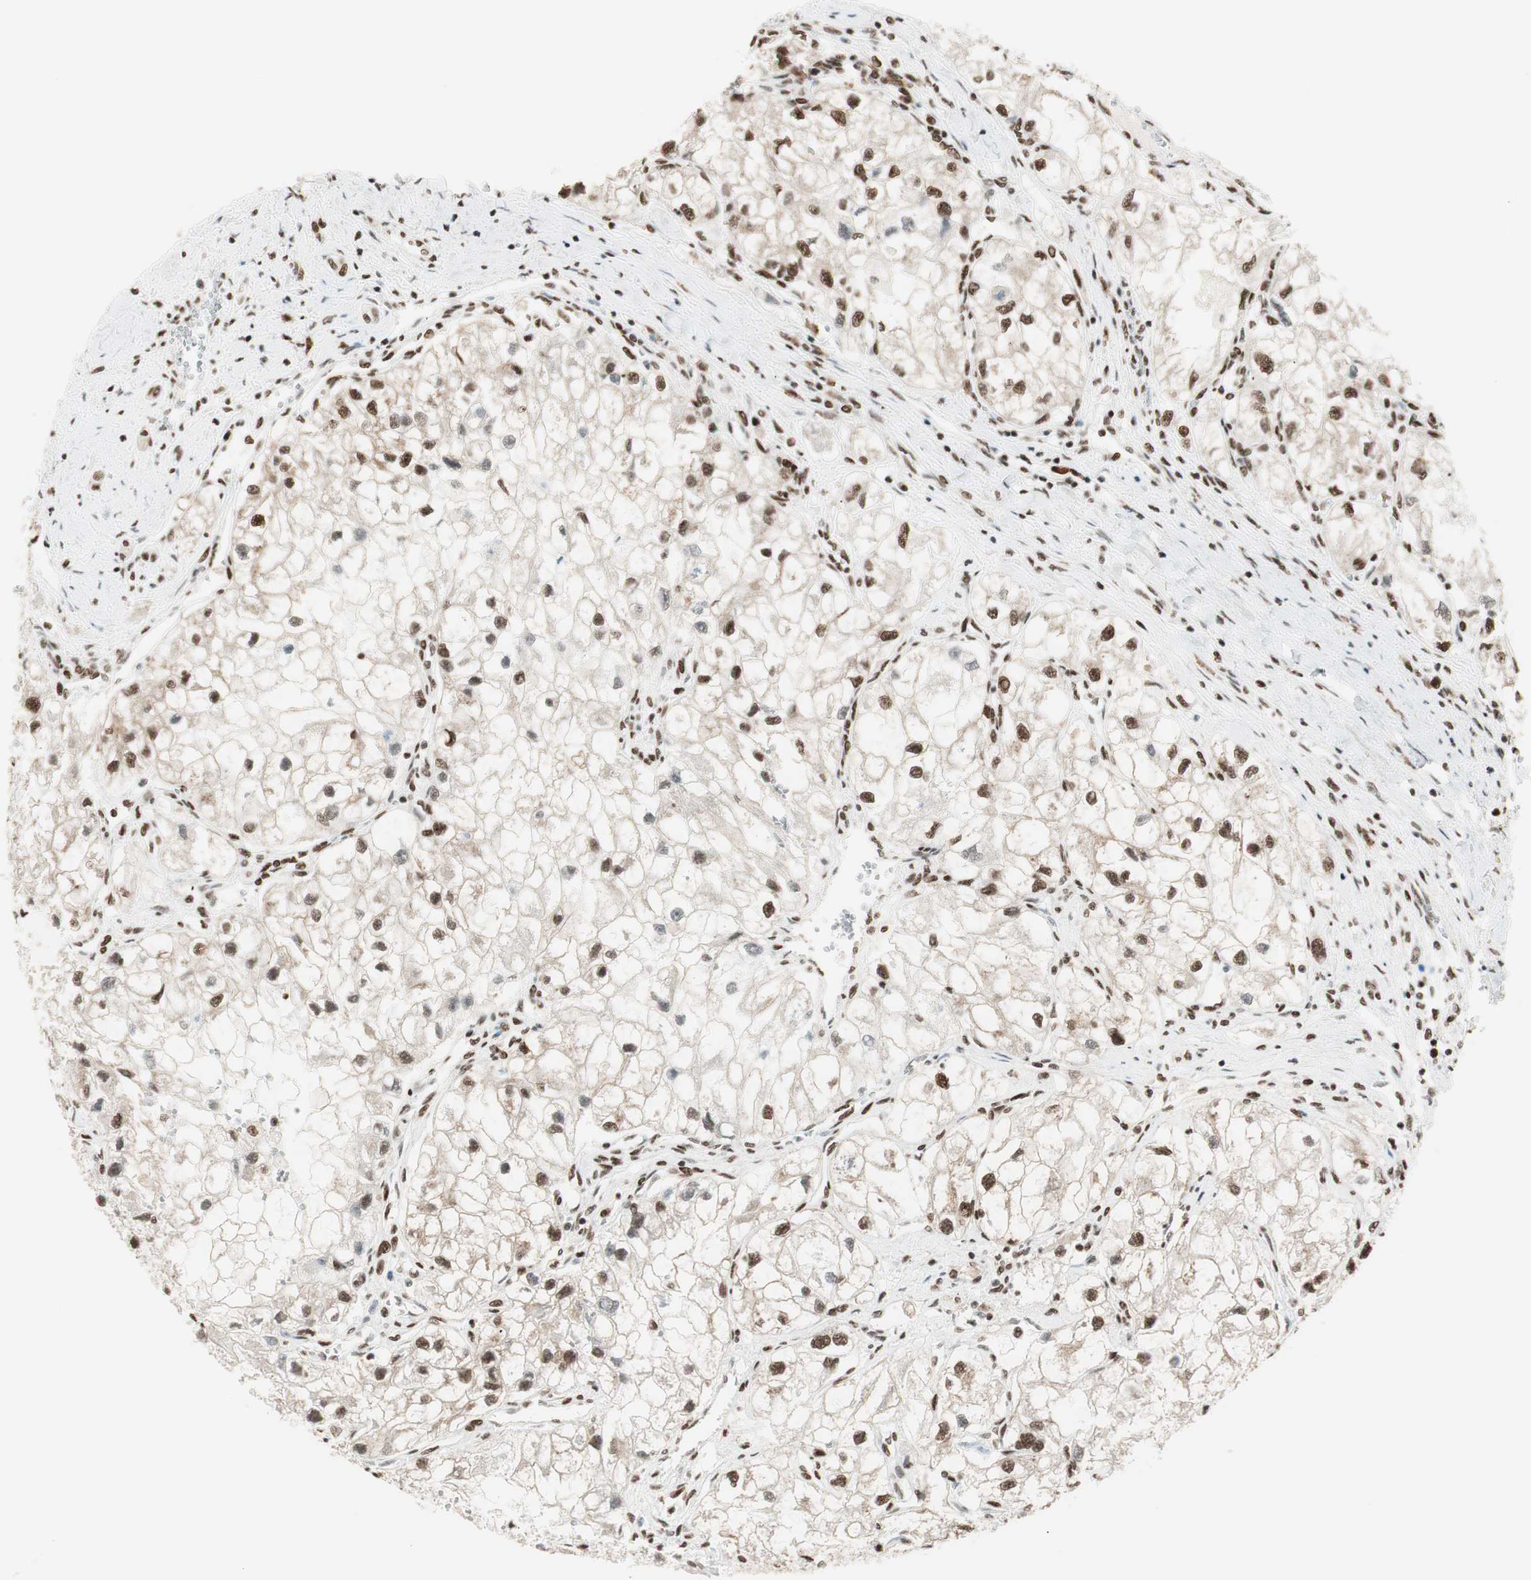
{"staining": {"intensity": "strong", "quantity": ">75%", "location": "nuclear"}, "tissue": "renal cancer", "cell_type": "Tumor cells", "image_type": "cancer", "snomed": [{"axis": "morphology", "description": "Adenocarcinoma, NOS"}, {"axis": "topography", "description": "Kidney"}], "caption": "A brown stain shows strong nuclear staining of a protein in renal adenocarcinoma tumor cells. (IHC, brightfield microscopy, high magnification).", "gene": "SMARCE1", "patient": {"sex": "female", "age": 70}}